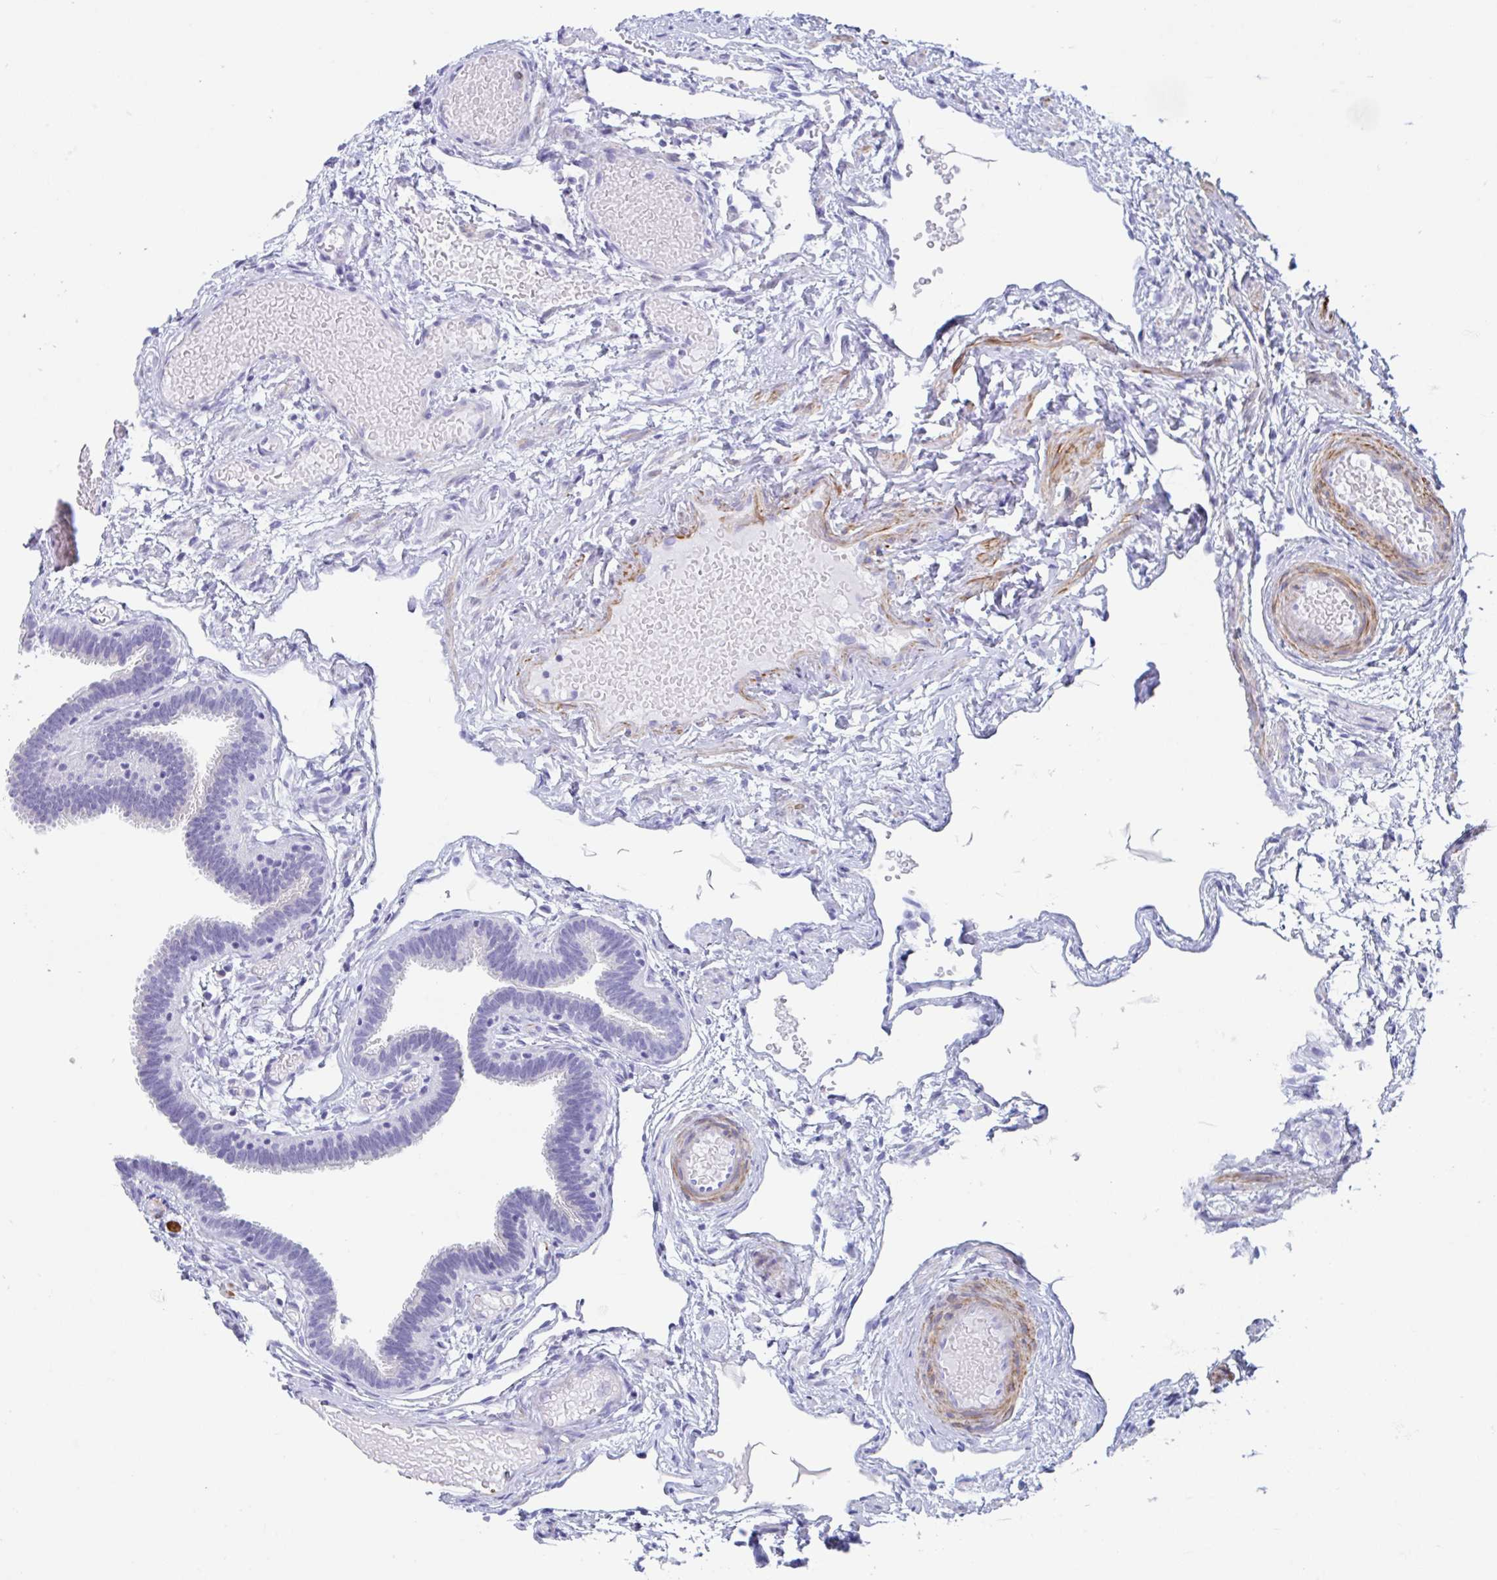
{"staining": {"intensity": "negative", "quantity": "none", "location": "none"}, "tissue": "fallopian tube", "cell_type": "Glandular cells", "image_type": "normal", "snomed": [{"axis": "morphology", "description": "Normal tissue, NOS"}, {"axis": "topography", "description": "Fallopian tube"}], "caption": "Fallopian tube stained for a protein using IHC reveals no expression glandular cells.", "gene": "TAS2R41", "patient": {"sex": "female", "age": 37}}